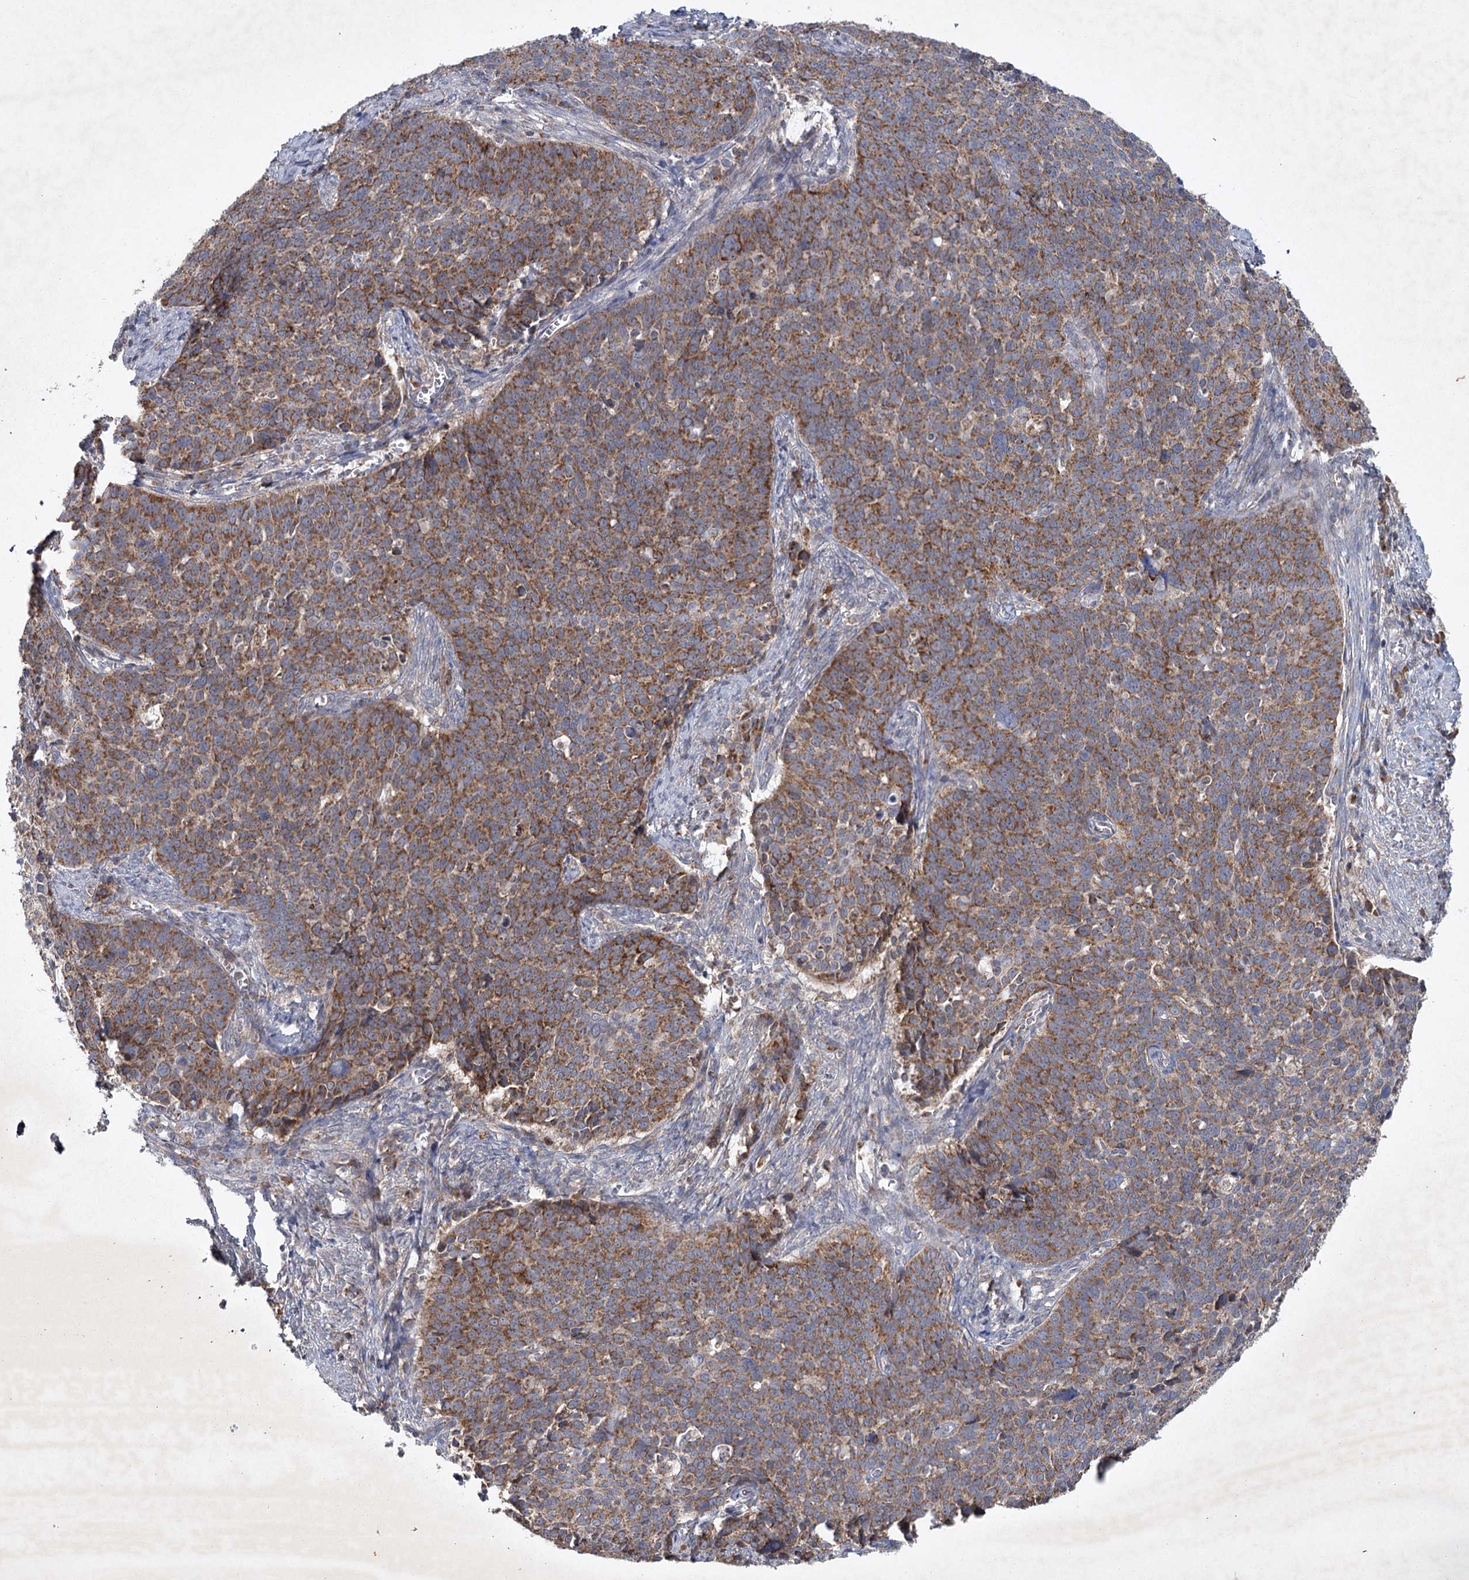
{"staining": {"intensity": "moderate", "quantity": ">75%", "location": "cytoplasmic/membranous"}, "tissue": "cervical cancer", "cell_type": "Tumor cells", "image_type": "cancer", "snomed": [{"axis": "morphology", "description": "Squamous cell carcinoma, NOS"}, {"axis": "topography", "description": "Cervix"}], "caption": "Moderate cytoplasmic/membranous expression for a protein is seen in approximately >75% of tumor cells of cervical cancer using IHC.", "gene": "MRPL44", "patient": {"sex": "female", "age": 39}}